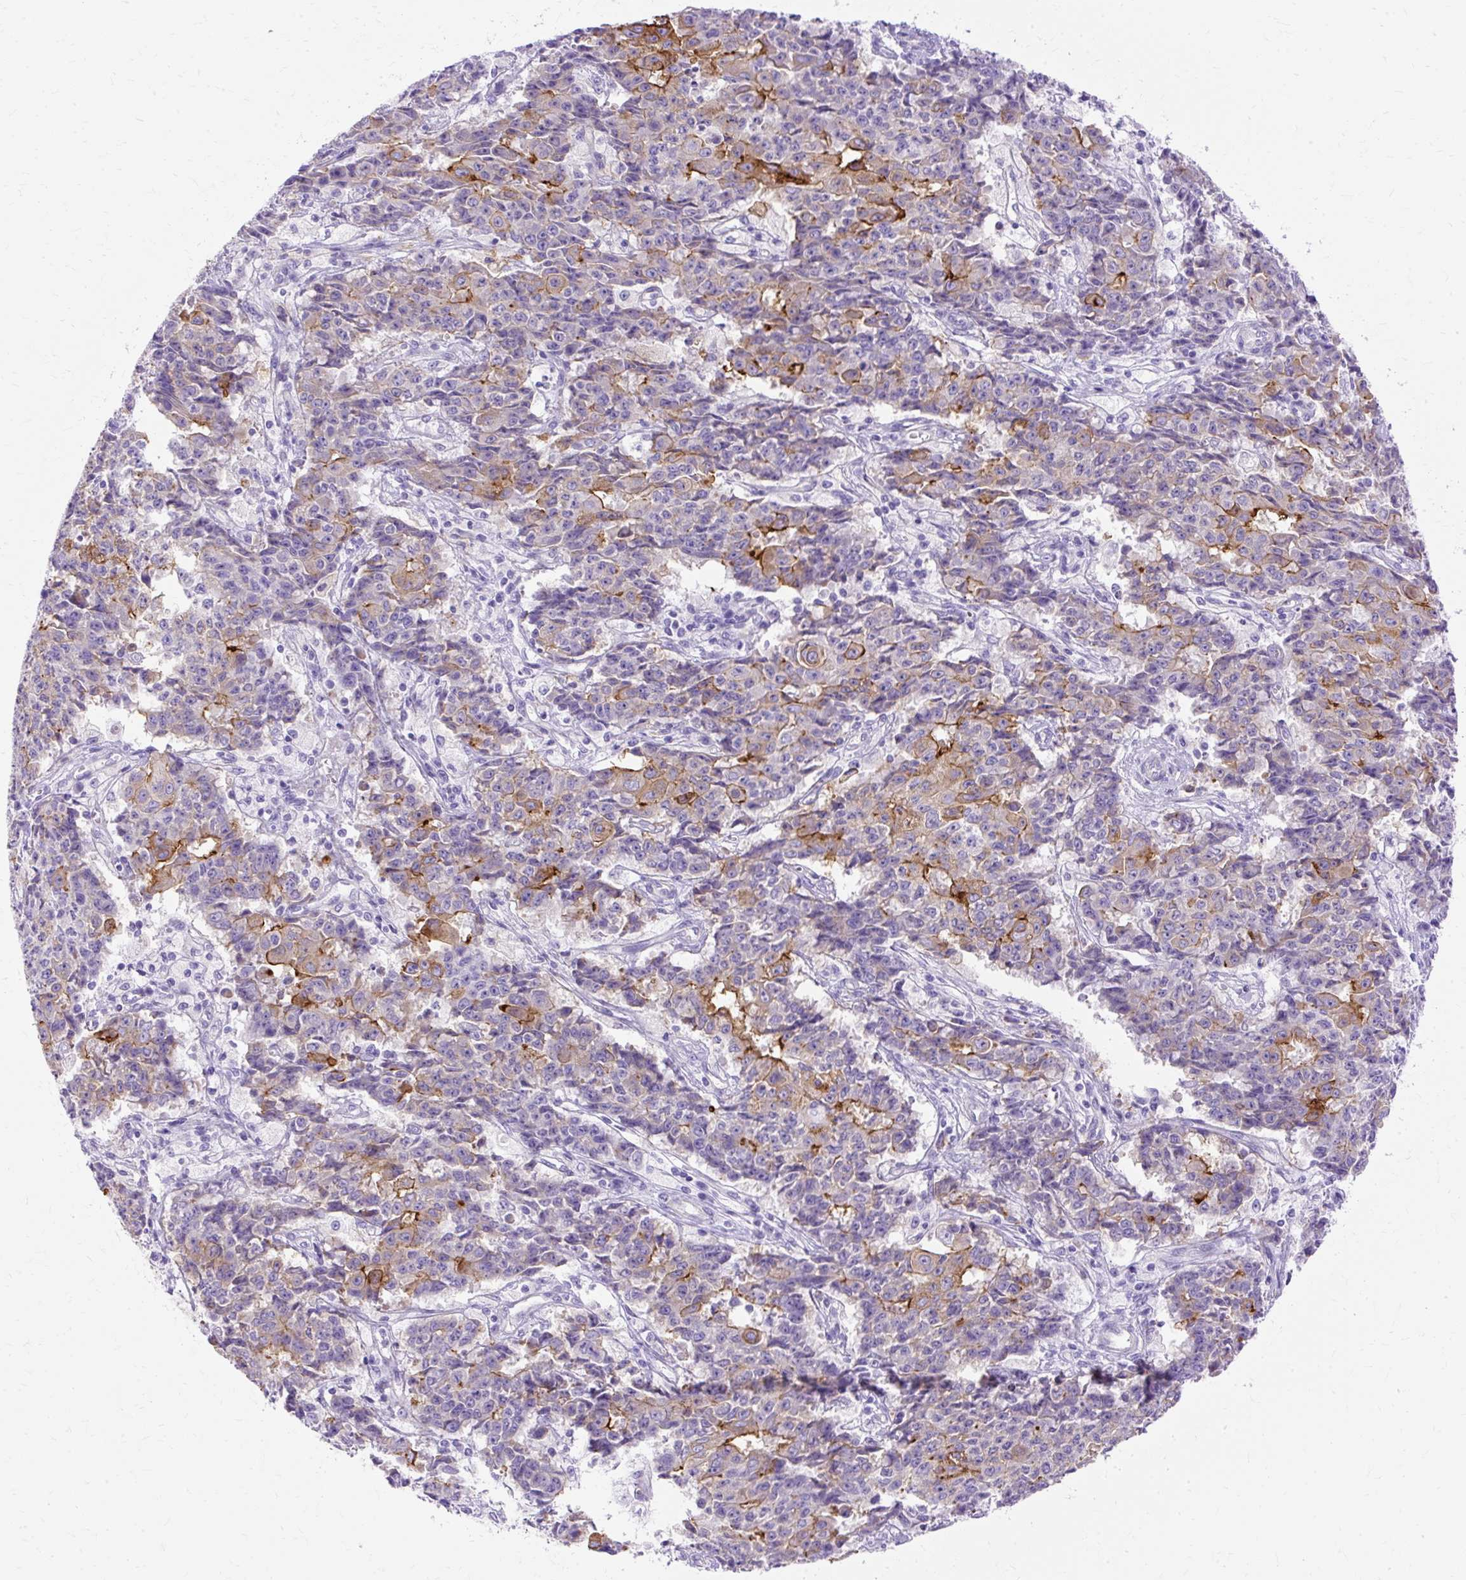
{"staining": {"intensity": "moderate", "quantity": "<25%", "location": "cytoplasmic/membranous"}, "tissue": "ovarian cancer", "cell_type": "Tumor cells", "image_type": "cancer", "snomed": [{"axis": "morphology", "description": "Carcinoma, endometroid"}, {"axis": "topography", "description": "Ovary"}], "caption": "An image of ovarian cancer stained for a protein displays moderate cytoplasmic/membranous brown staining in tumor cells. (Stains: DAB (3,3'-diaminobenzidine) in brown, nuclei in blue, Microscopy: brightfield microscopy at high magnification).", "gene": "MYO6", "patient": {"sex": "female", "age": 42}}